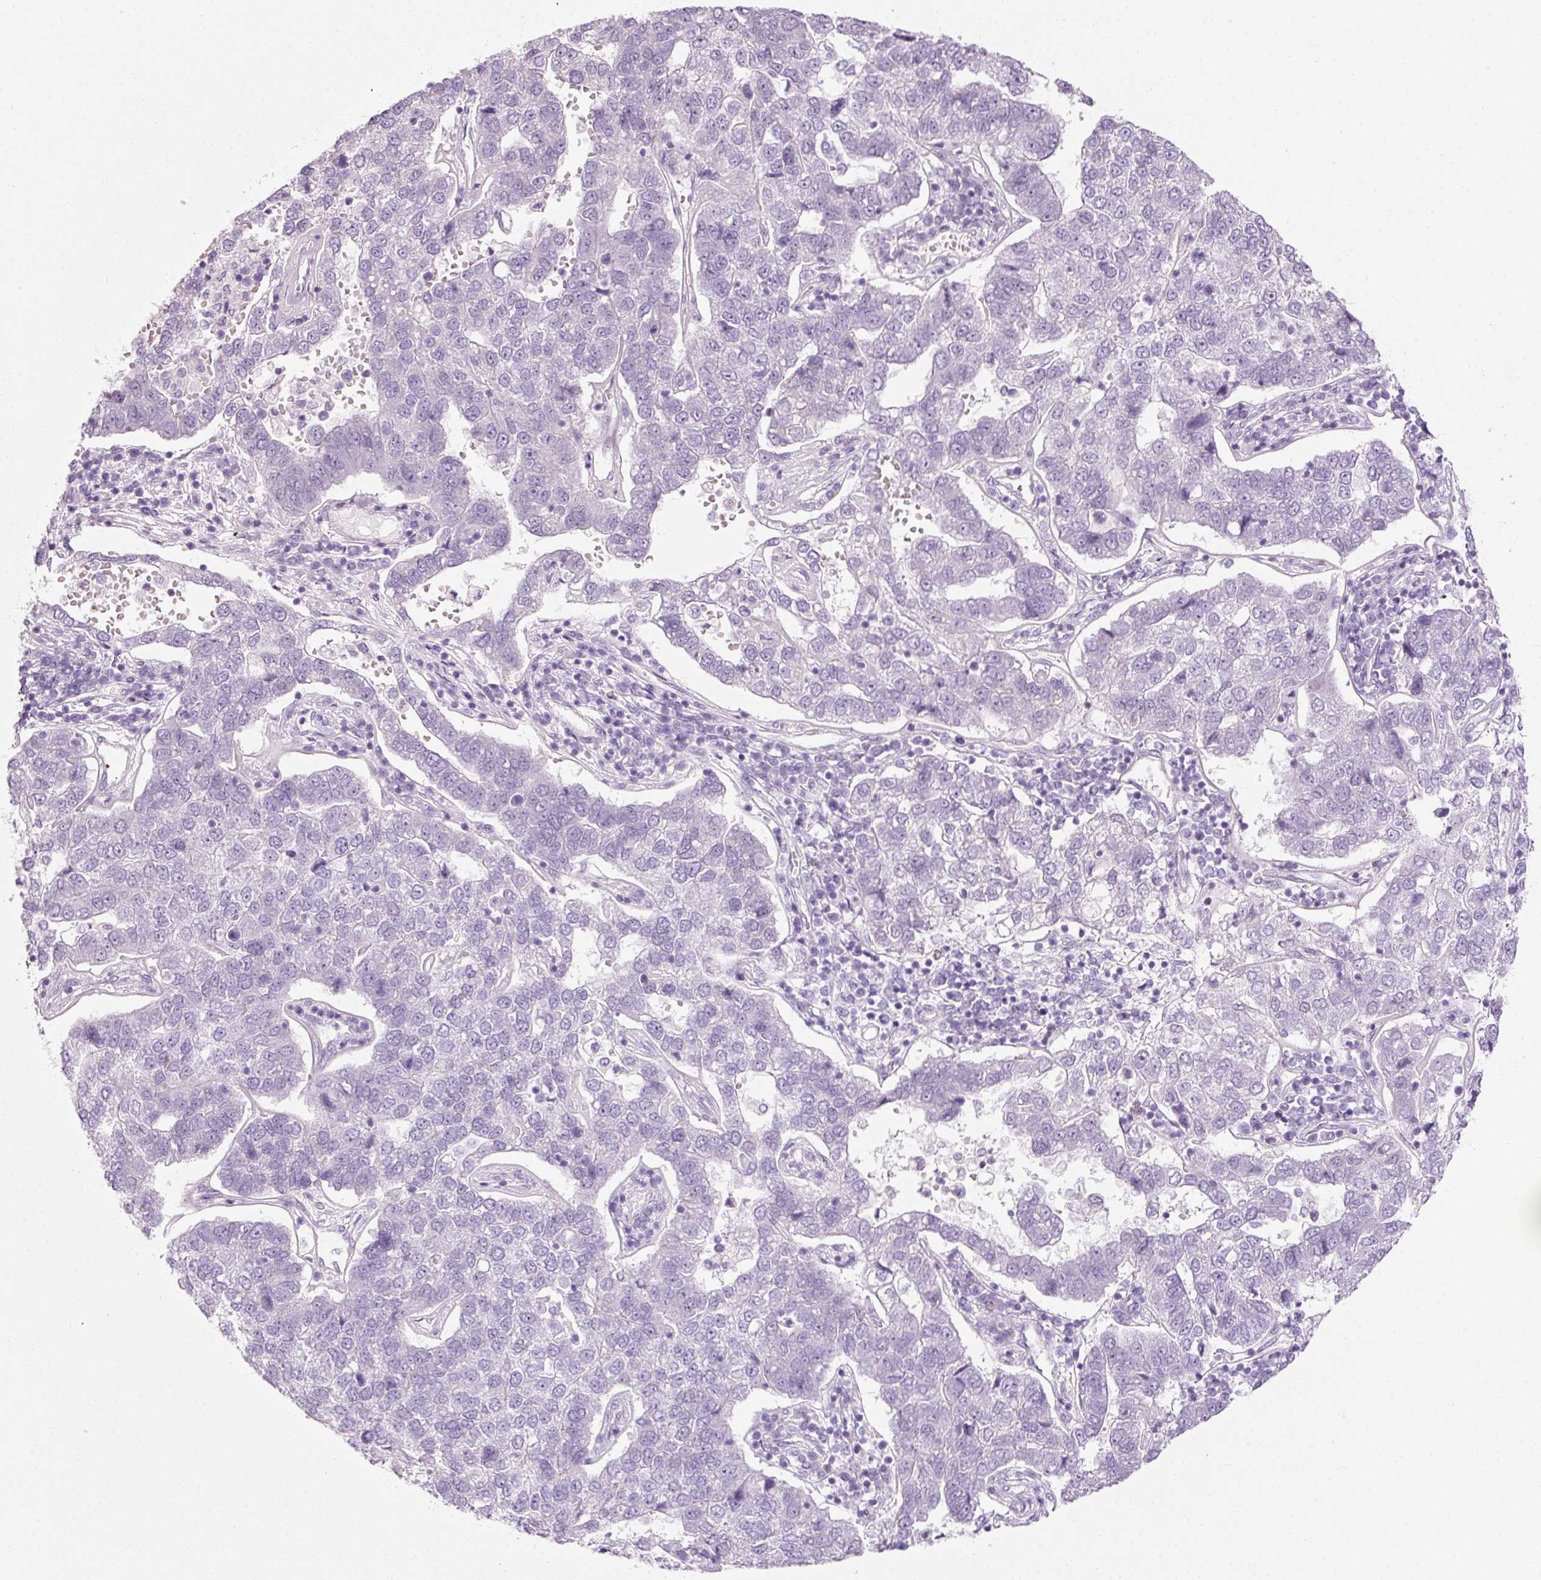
{"staining": {"intensity": "negative", "quantity": "none", "location": "none"}, "tissue": "pancreatic cancer", "cell_type": "Tumor cells", "image_type": "cancer", "snomed": [{"axis": "morphology", "description": "Adenocarcinoma, NOS"}, {"axis": "topography", "description": "Pancreas"}], "caption": "Pancreatic adenocarcinoma stained for a protein using immunohistochemistry (IHC) displays no positivity tumor cells.", "gene": "ANKRD20A1", "patient": {"sex": "female", "age": 61}}